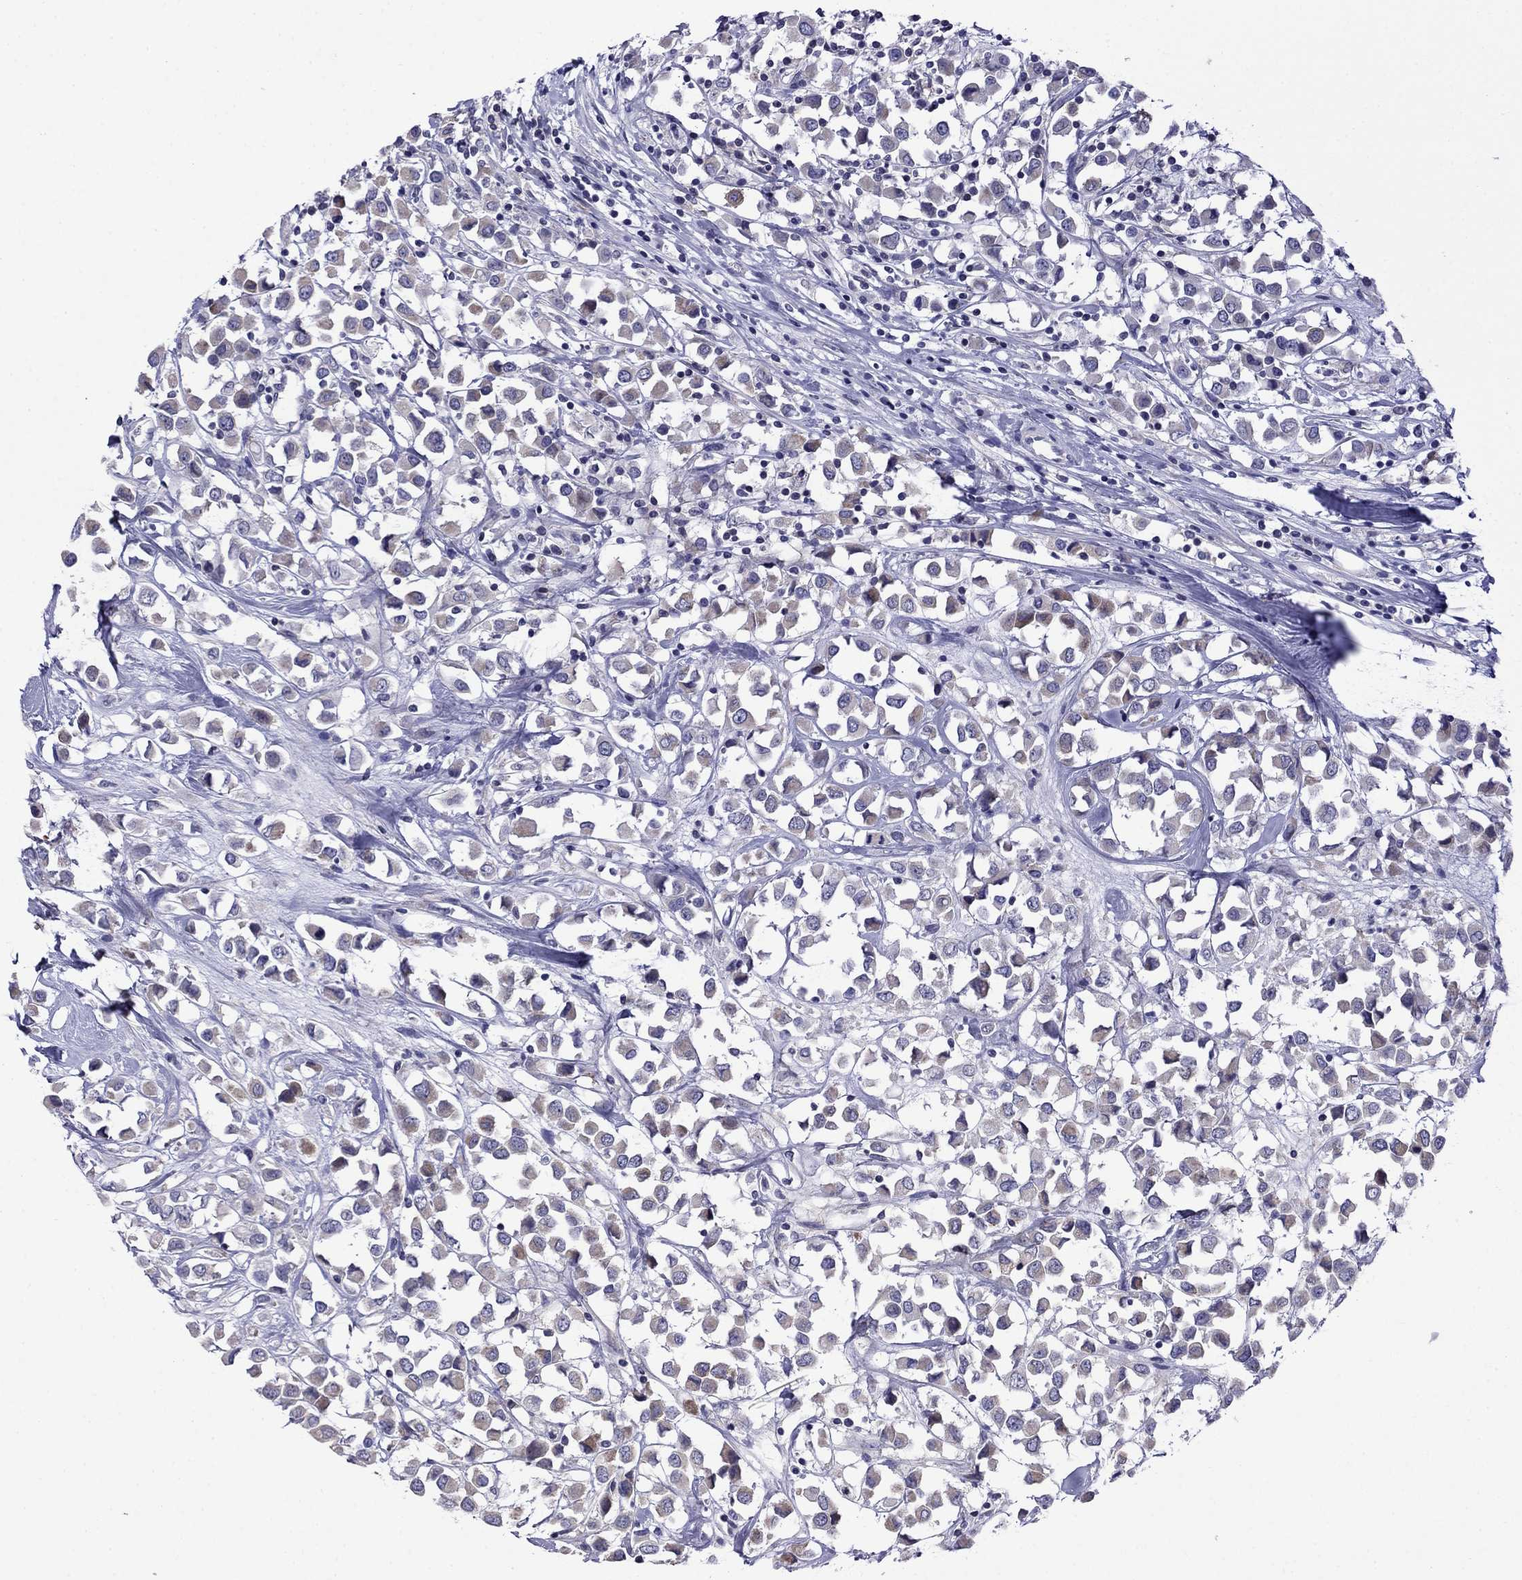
{"staining": {"intensity": "weak", "quantity": "<25%", "location": "cytoplasmic/membranous"}, "tissue": "breast cancer", "cell_type": "Tumor cells", "image_type": "cancer", "snomed": [{"axis": "morphology", "description": "Duct carcinoma"}, {"axis": "topography", "description": "Breast"}], "caption": "The micrograph exhibits no staining of tumor cells in breast cancer (invasive ductal carcinoma).", "gene": "PRR18", "patient": {"sex": "female", "age": 61}}